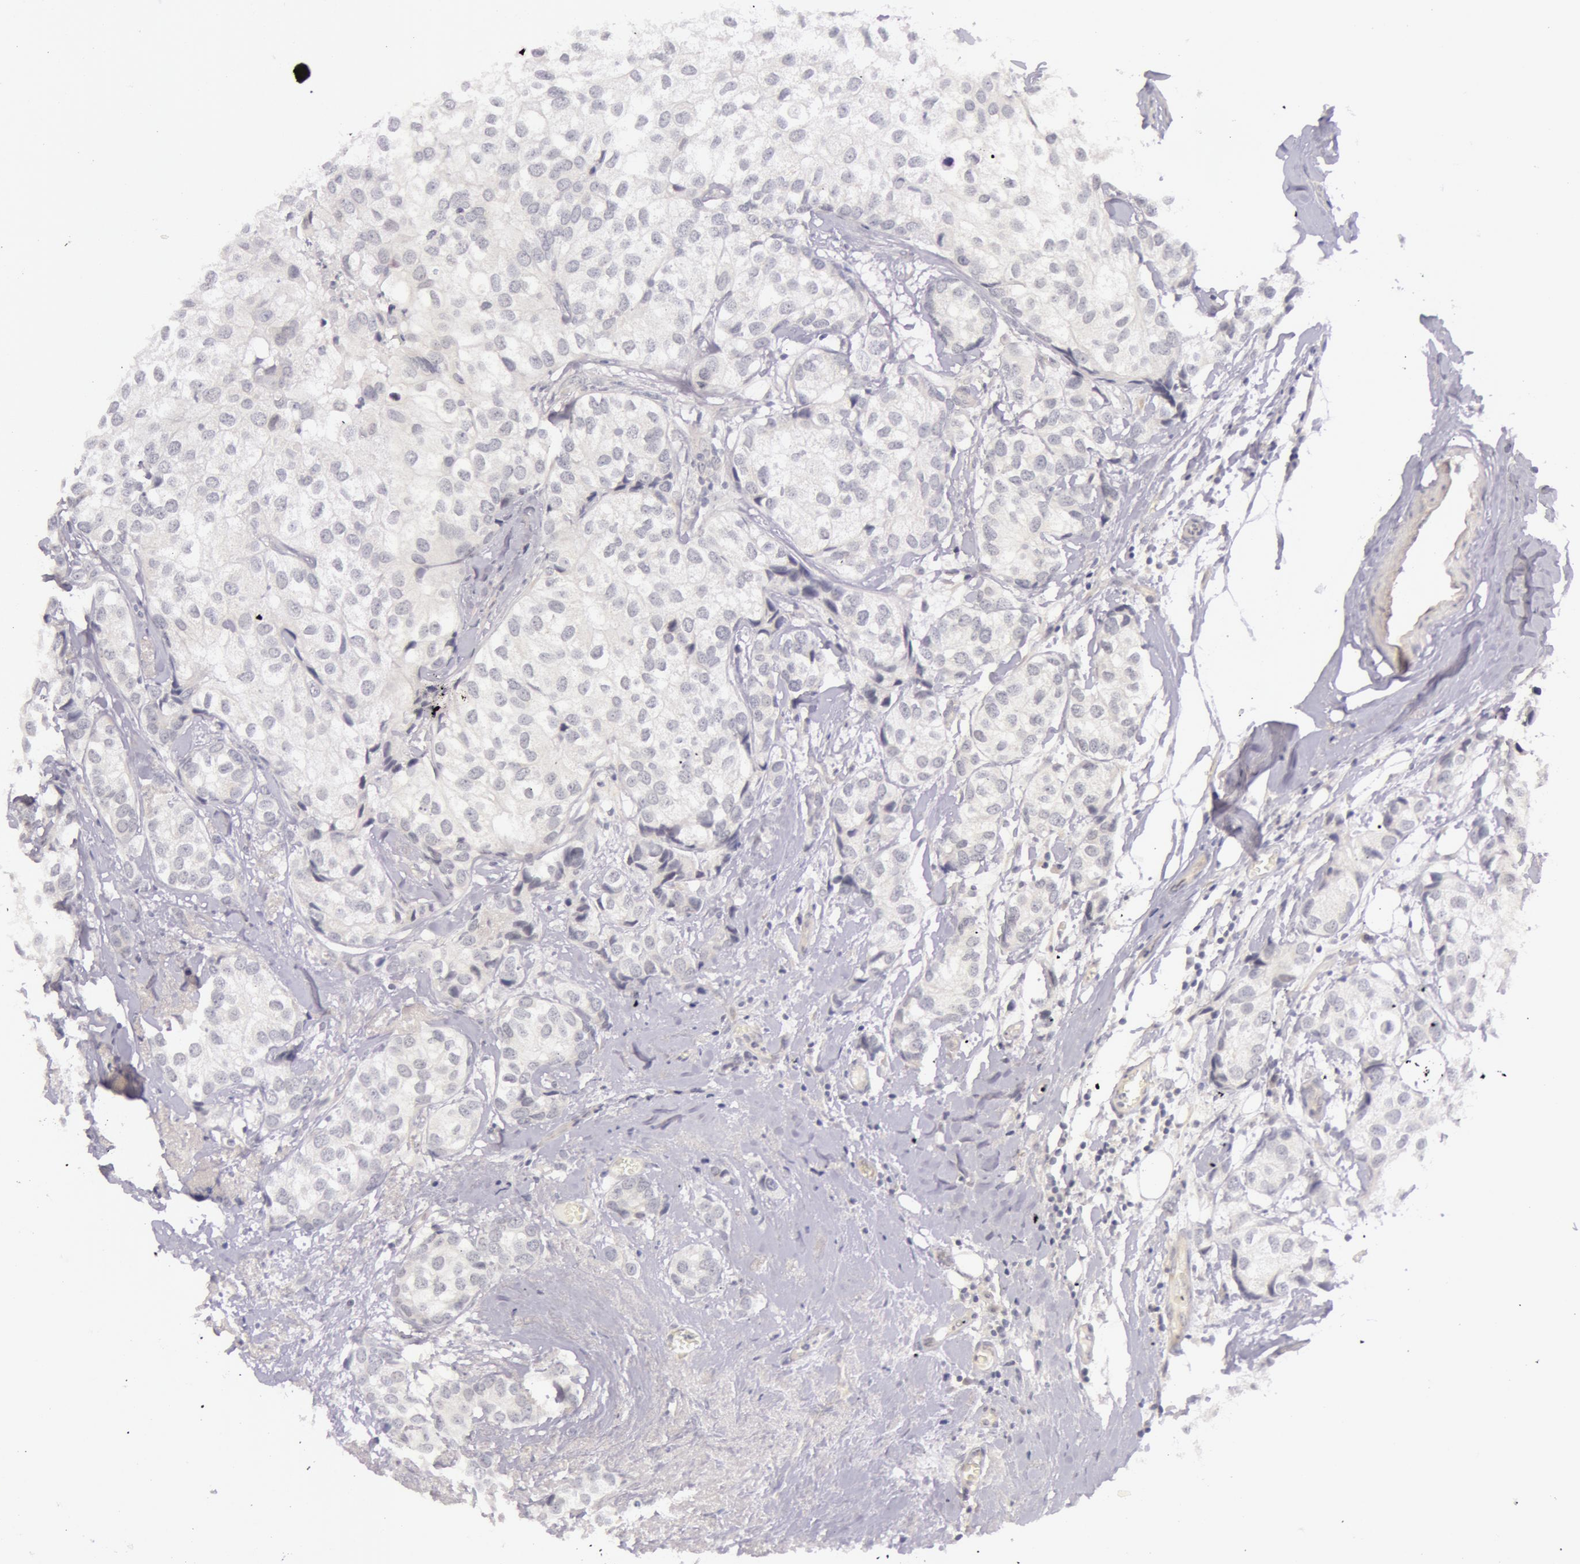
{"staining": {"intensity": "negative", "quantity": "none", "location": "none"}, "tissue": "breast cancer", "cell_type": "Tumor cells", "image_type": "cancer", "snomed": [{"axis": "morphology", "description": "Duct carcinoma"}, {"axis": "topography", "description": "Breast"}], "caption": "The micrograph displays no significant positivity in tumor cells of breast cancer (intraductal carcinoma).", "gene": "RBMY1F", "patient": {"sex": "female", "age": 68}}